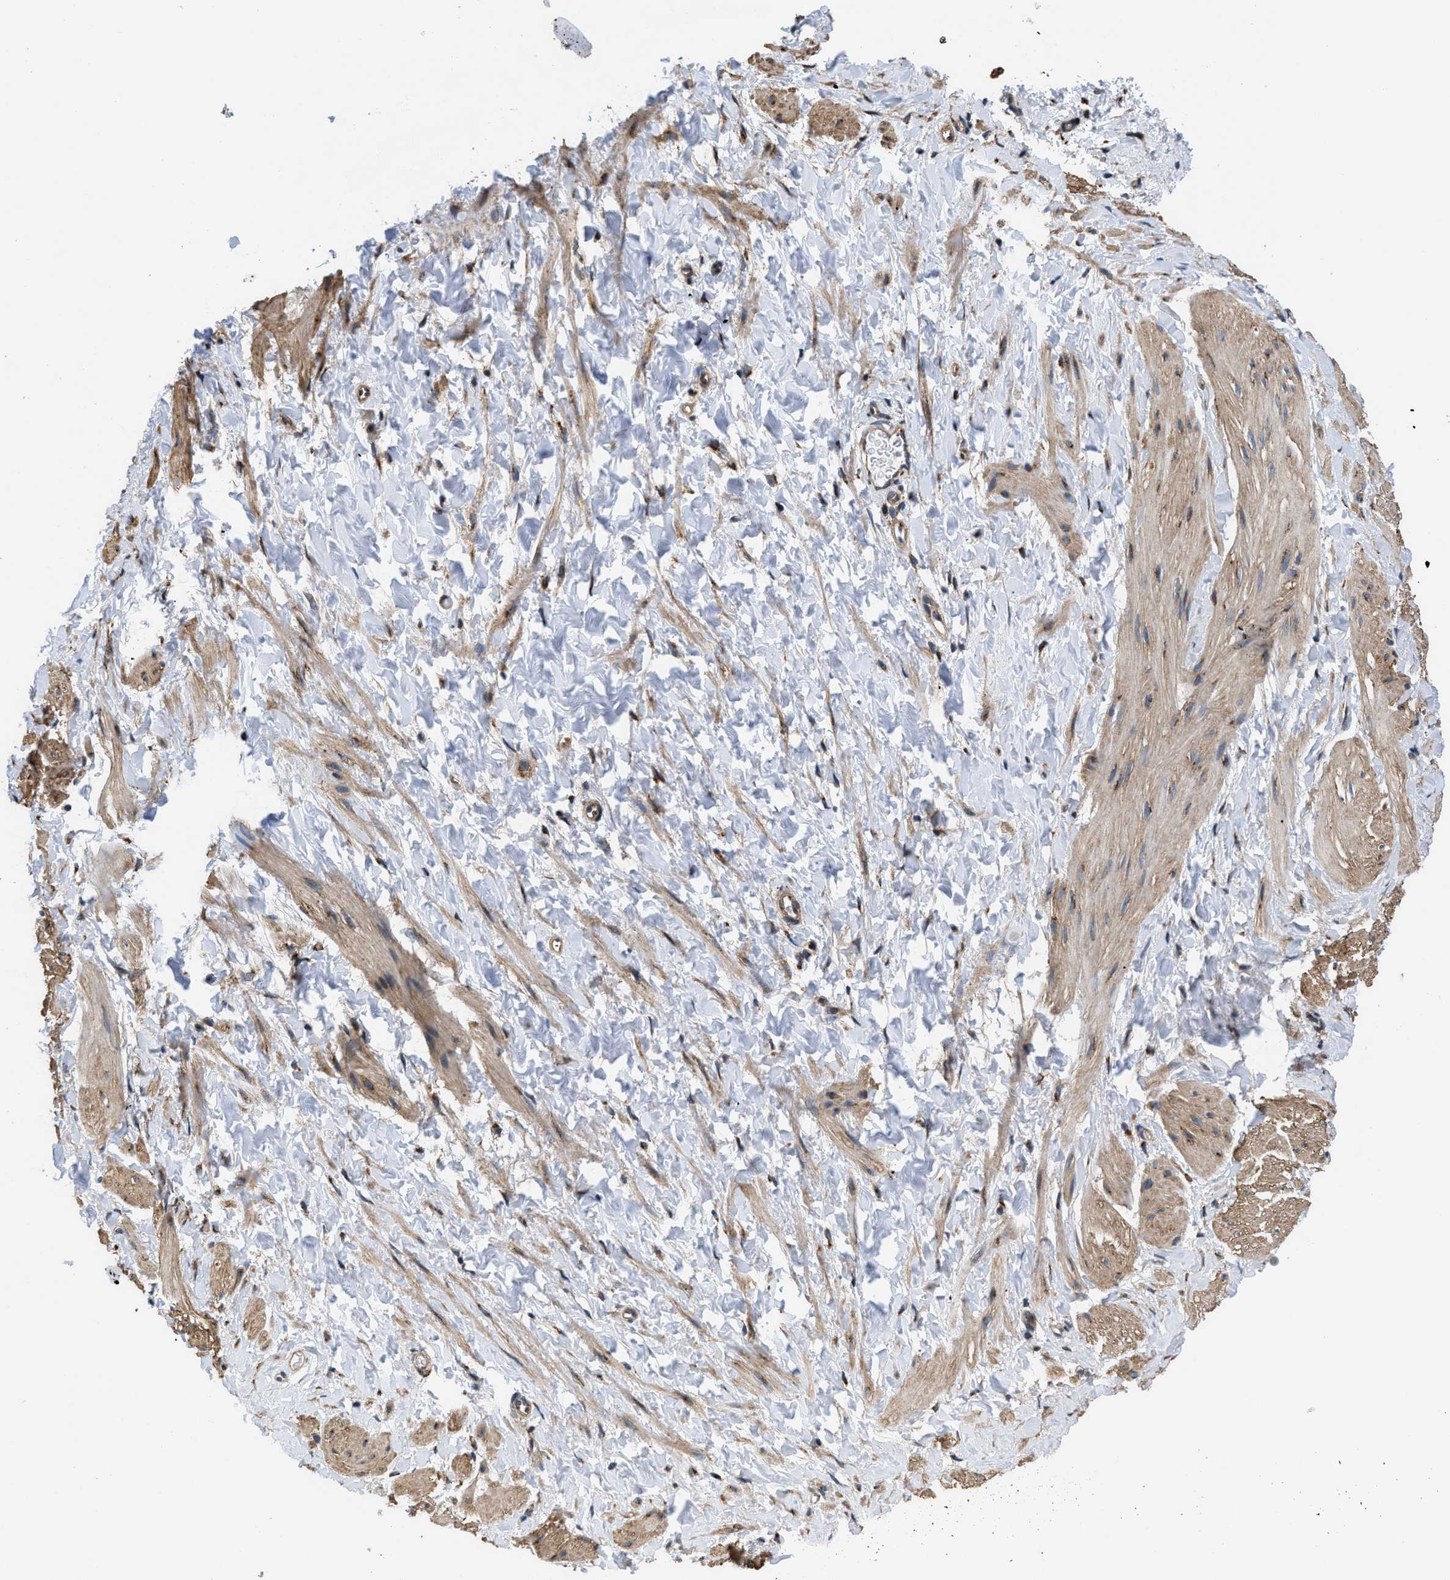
{"staining": {"intensity": "weak", "quantity": ">75%", "location": "cytoplasmic/membranous"}, "tissue": "smooth muscle", "cell_type": "Smooth muscle cells", "image_type": "normal", "snomed": [{"axis": "morphology", "description": "Normal tissue, NOS"}, {"axis": "topography", "description": "Smooth muscle"}], "caption": "Immunohistochemistry of benign human smooth muscle demonstrates low levels of weak cytoplasmic/membranous positivity in about >75% of smooth muscle cells.", "gene": "CEP128", "patient": {"sex": "male", "age": 16}}